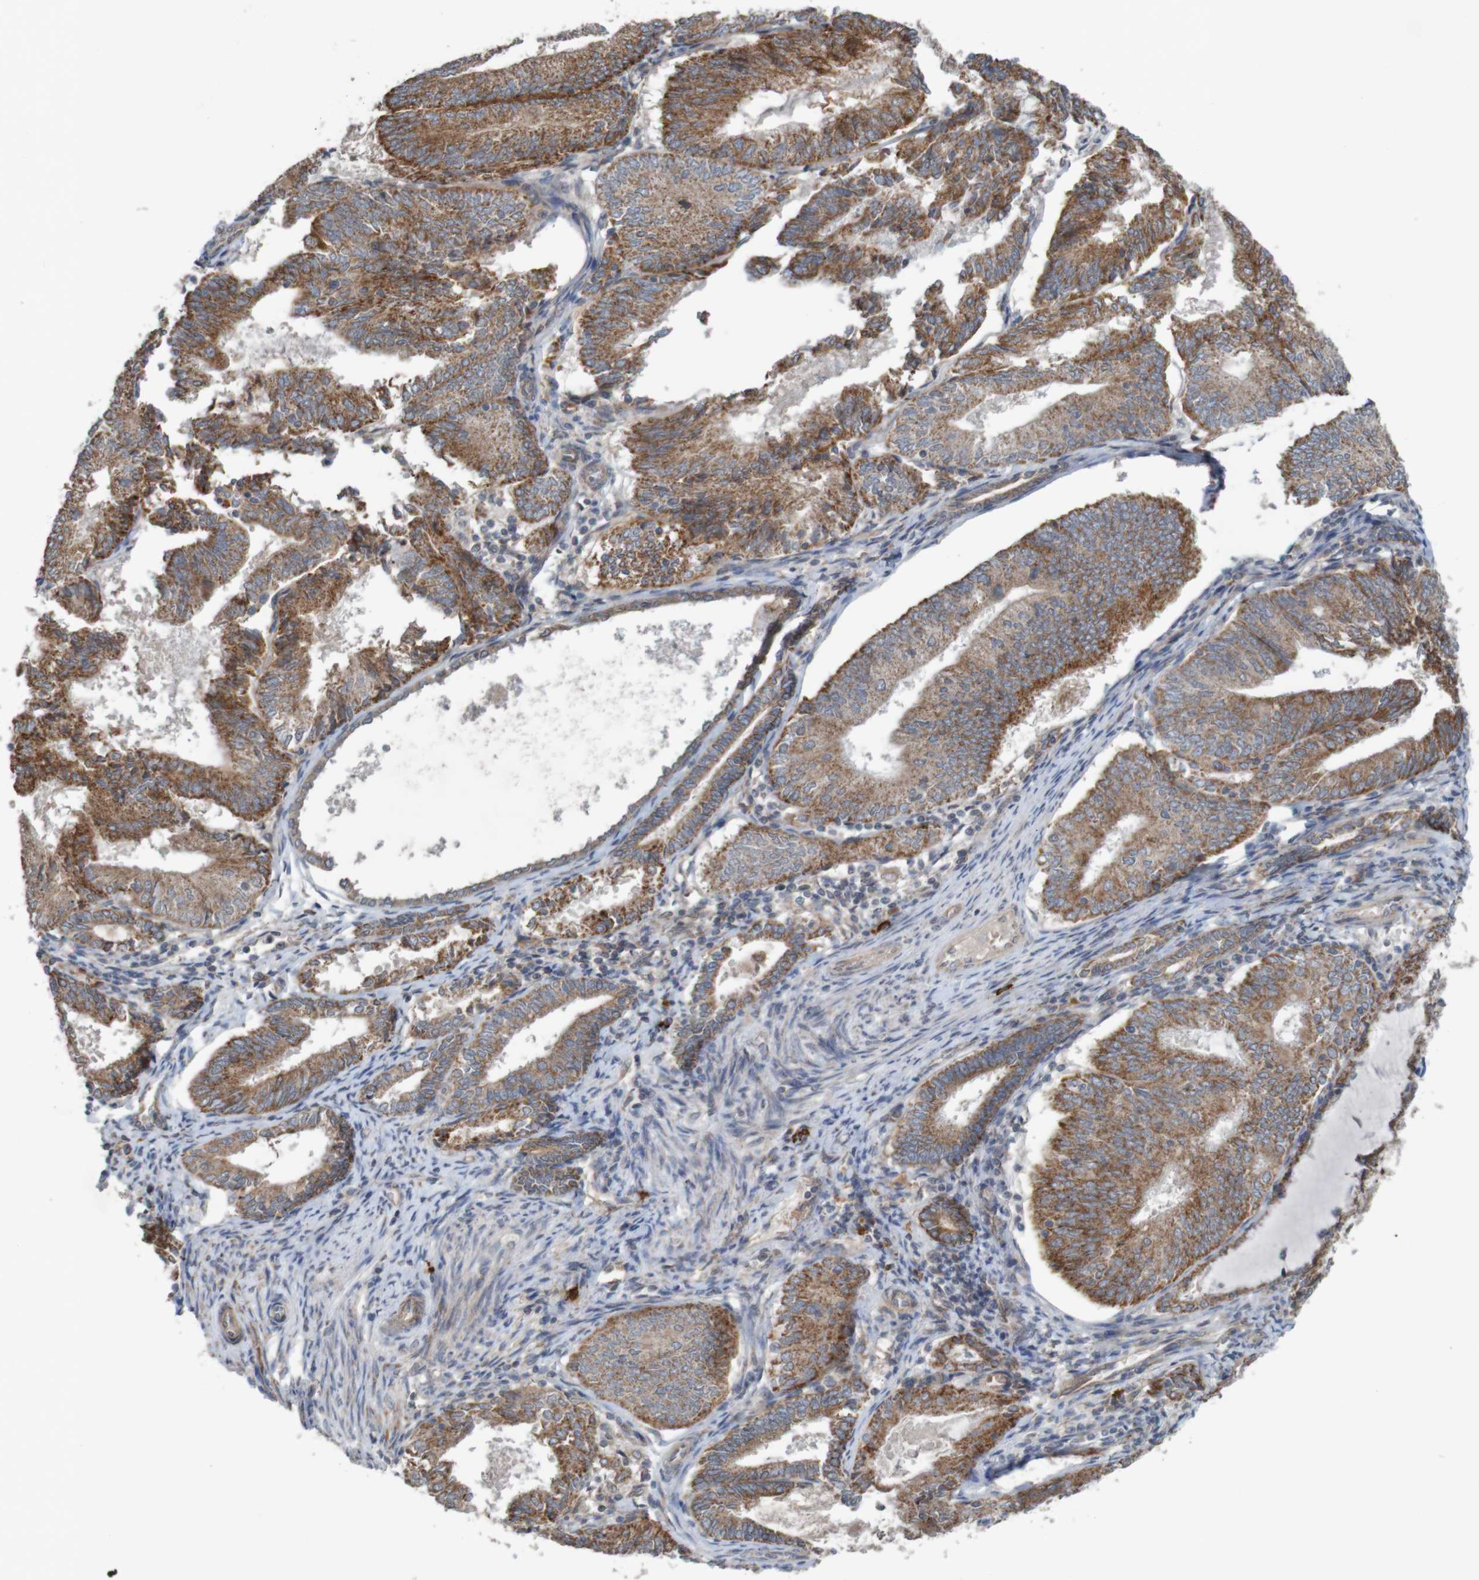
{"staining": {"intensity": "moderate", "quantity": ">75%", "location": "cytoplasmic/membranous"}, "tissue": "endometrial cancer", "cell_type": "Tumor cells", "image_type": "cancer", "snomed": [{"axis": "morphology", "description": "Adenocarcinoma, NOS"}, {"axis": "topography", "description": "Endometrium"}], "caption": "Endometrial adenocarcinoma stained for a protein reveals moderate cytoplasmic/membranous positivity in tumor cells. (Stains: DAB (3,3'-diaminobenzidine) in brown, nuclei in blue, Microscopy: brightfield microscopy at high magnification).", "gene": "B3GAT2", "patient": {"sex": "female", "age": 81}}